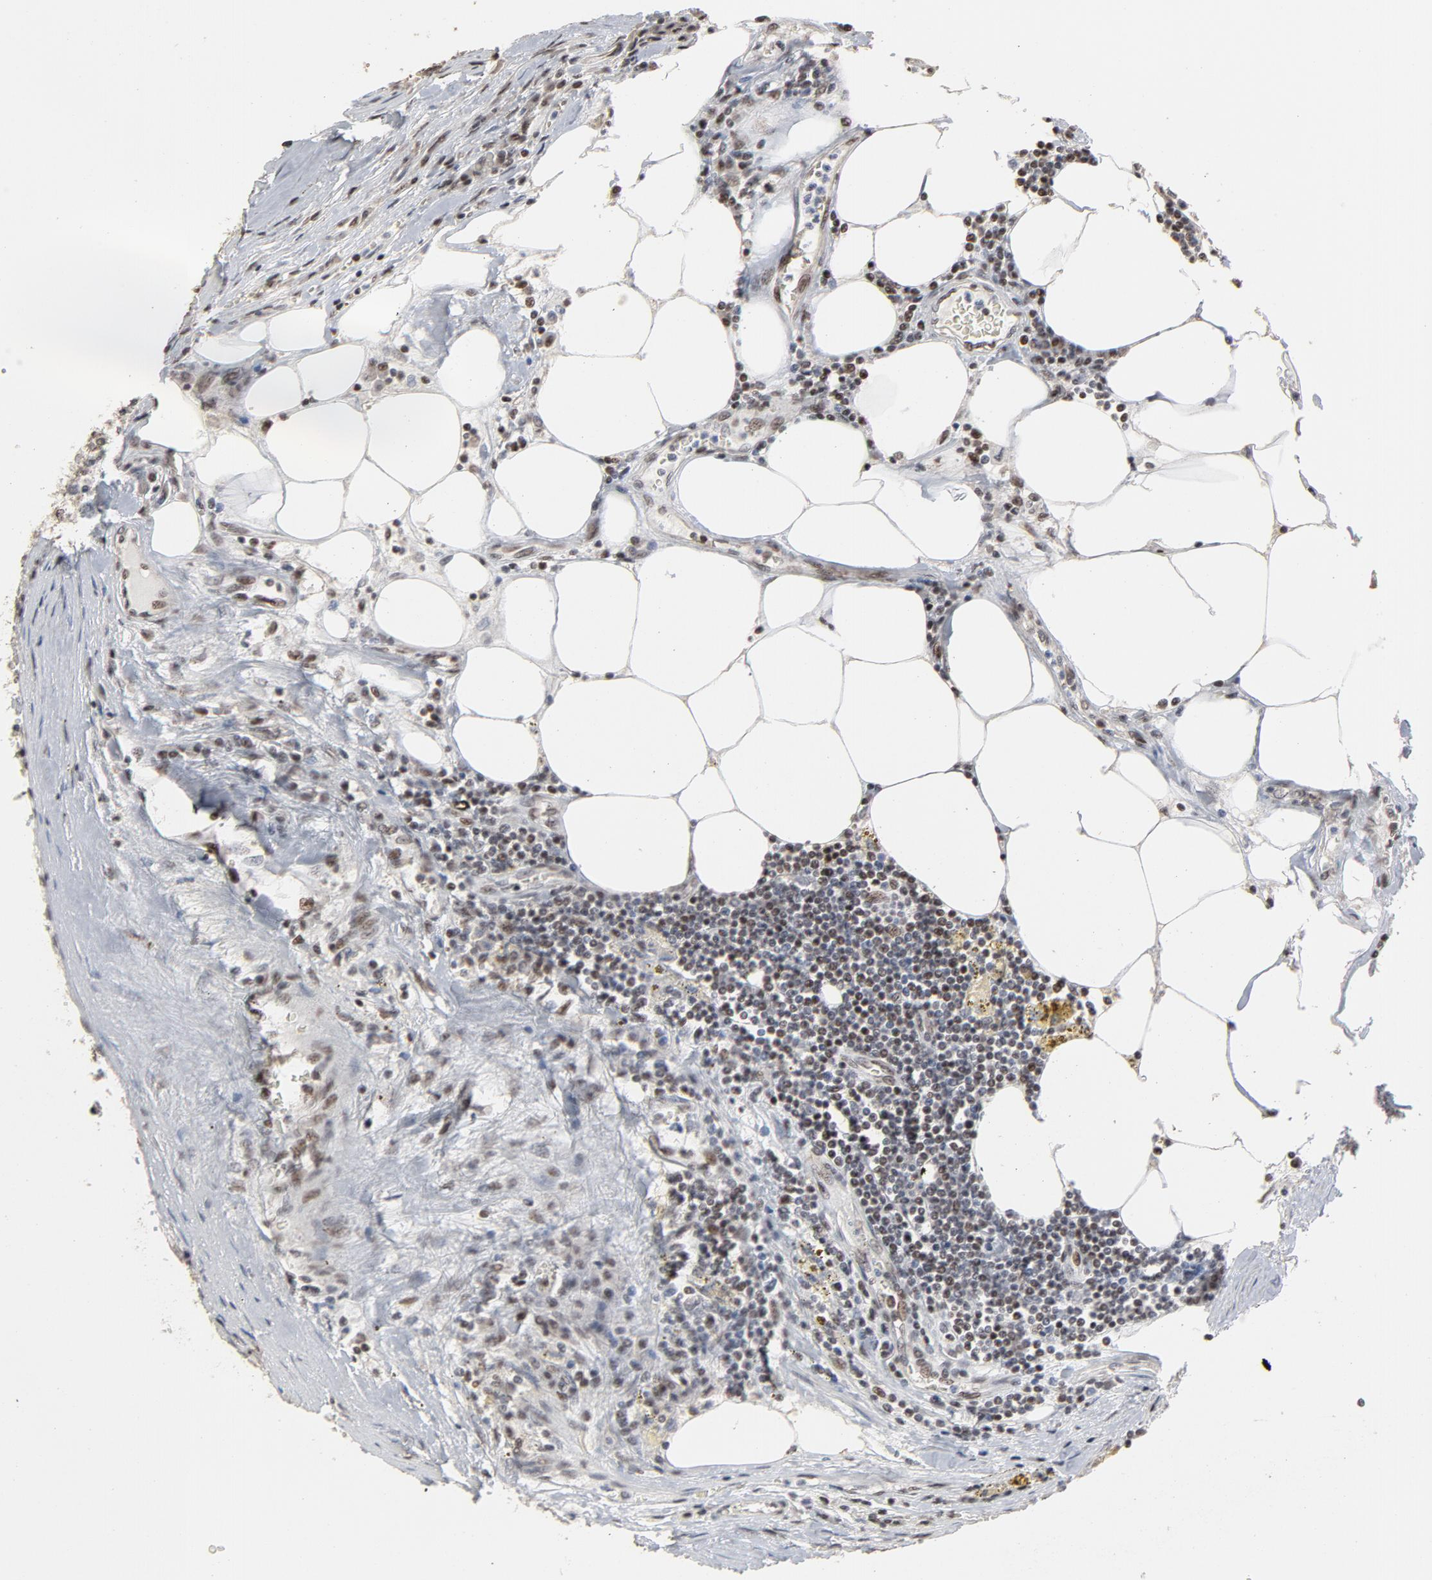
{"staining": {"intensity": "weak", "quantity": "25%-75%", "location": "nuclear"}, "tissue": "renal cancer", "cell_type": "Tumor cells", "image_type": "cancer", "snomed": [{"axis": "morphology", "description": "Normal tissue, NOS"}, {"axis": "morphology", "description": "Adenocarcinoma, NOS"}, {"axis": "topography", "description": "Kidney"}], "caption": "A low amount of weak nuclear staining is present in about 25%-75% of tumor cells in adenocarcinoma (renal) tissue.", "gene": "TP53RK", "patient": {"sex": "male", "age": 71}}